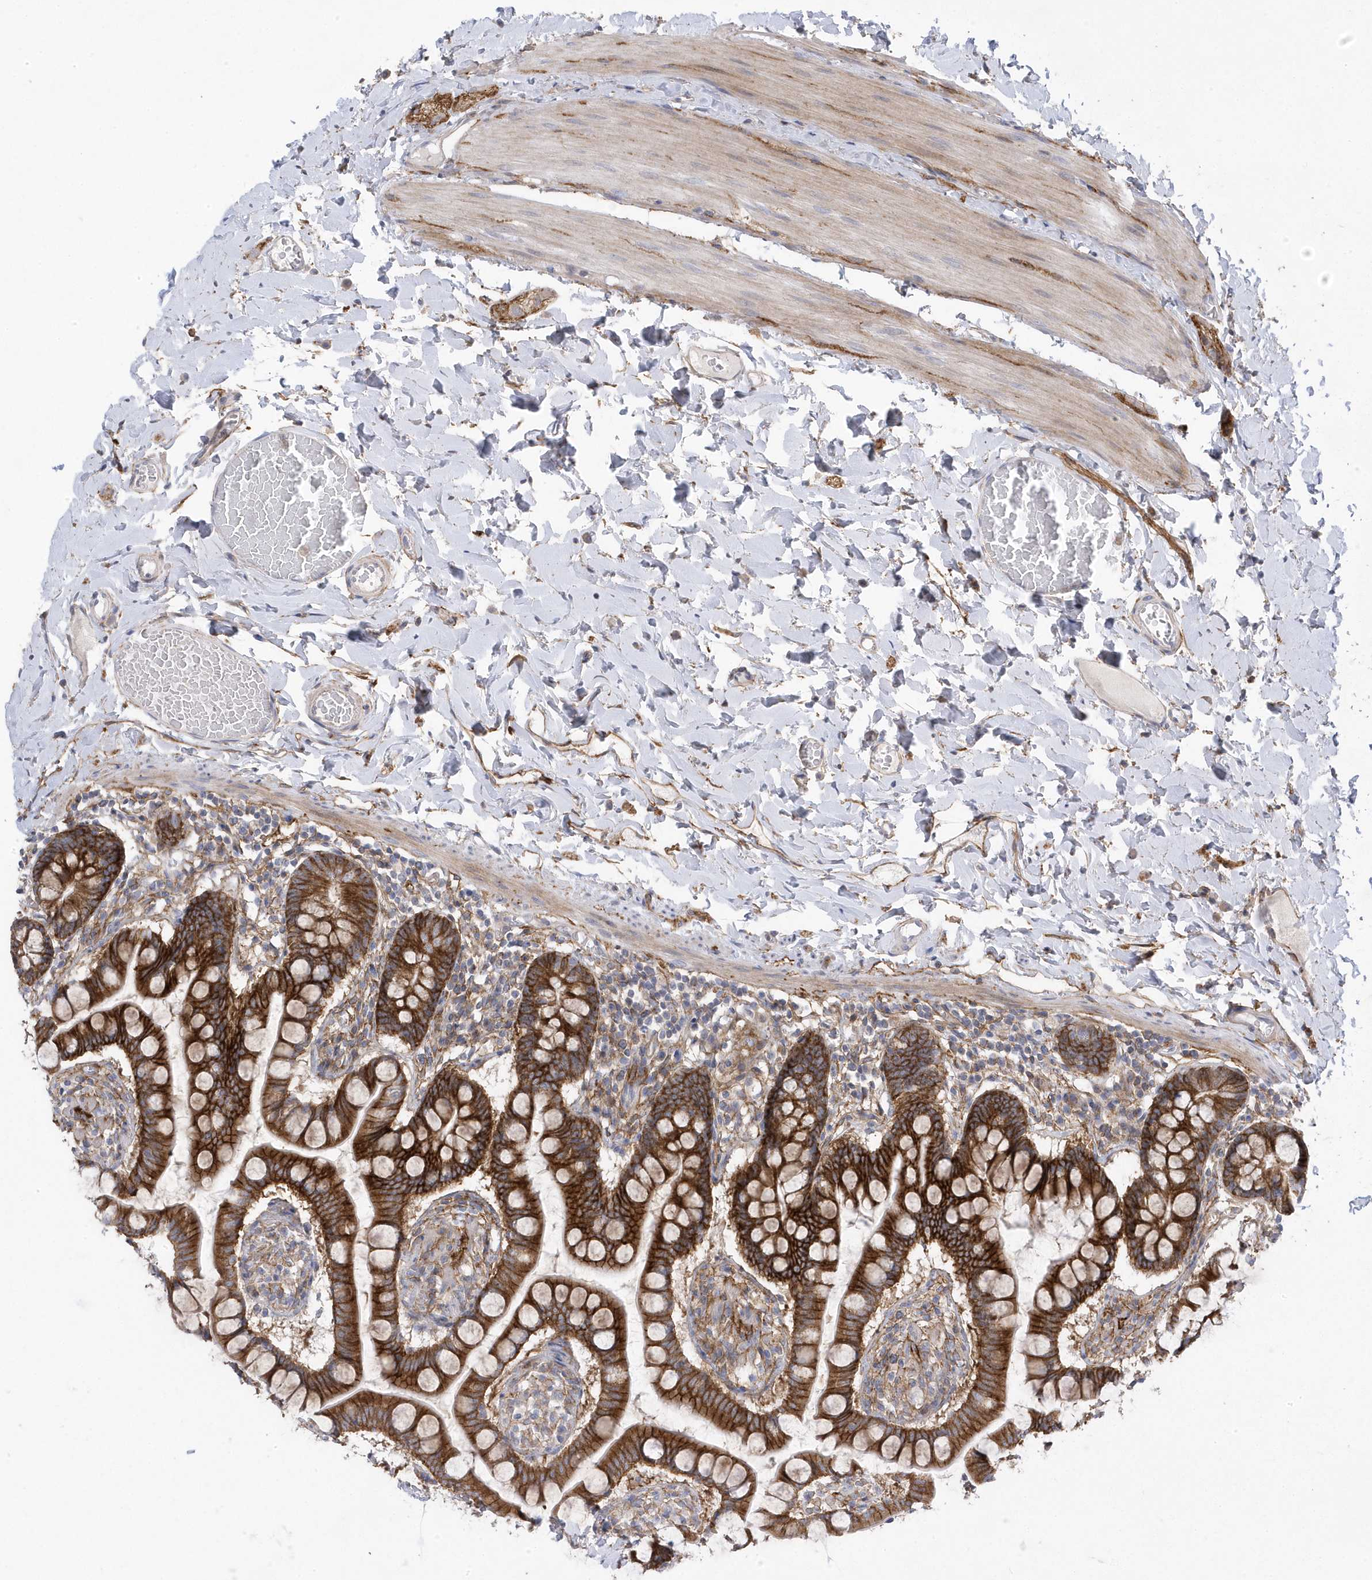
{"staining": {"intensity": "strong", "quantity": "25%-75%", "location": "cytoplasmic/membranous"}, "tissue": "small intestine", "cell_type": "Glandular cells", "image_type": "normal", "snomed": [{"axis": "morphology", "description": "Normal tissue, NOS"}, {"axis": "topography", "description": "Small intestine"}], "caption": "Glandular cells reveal strong cytoplasmic/membranous positivity in about 25%-75% of cells in benign small intestine.", "gene": "ANAPC1", "patient": {"sex": "male", "age": 41}}